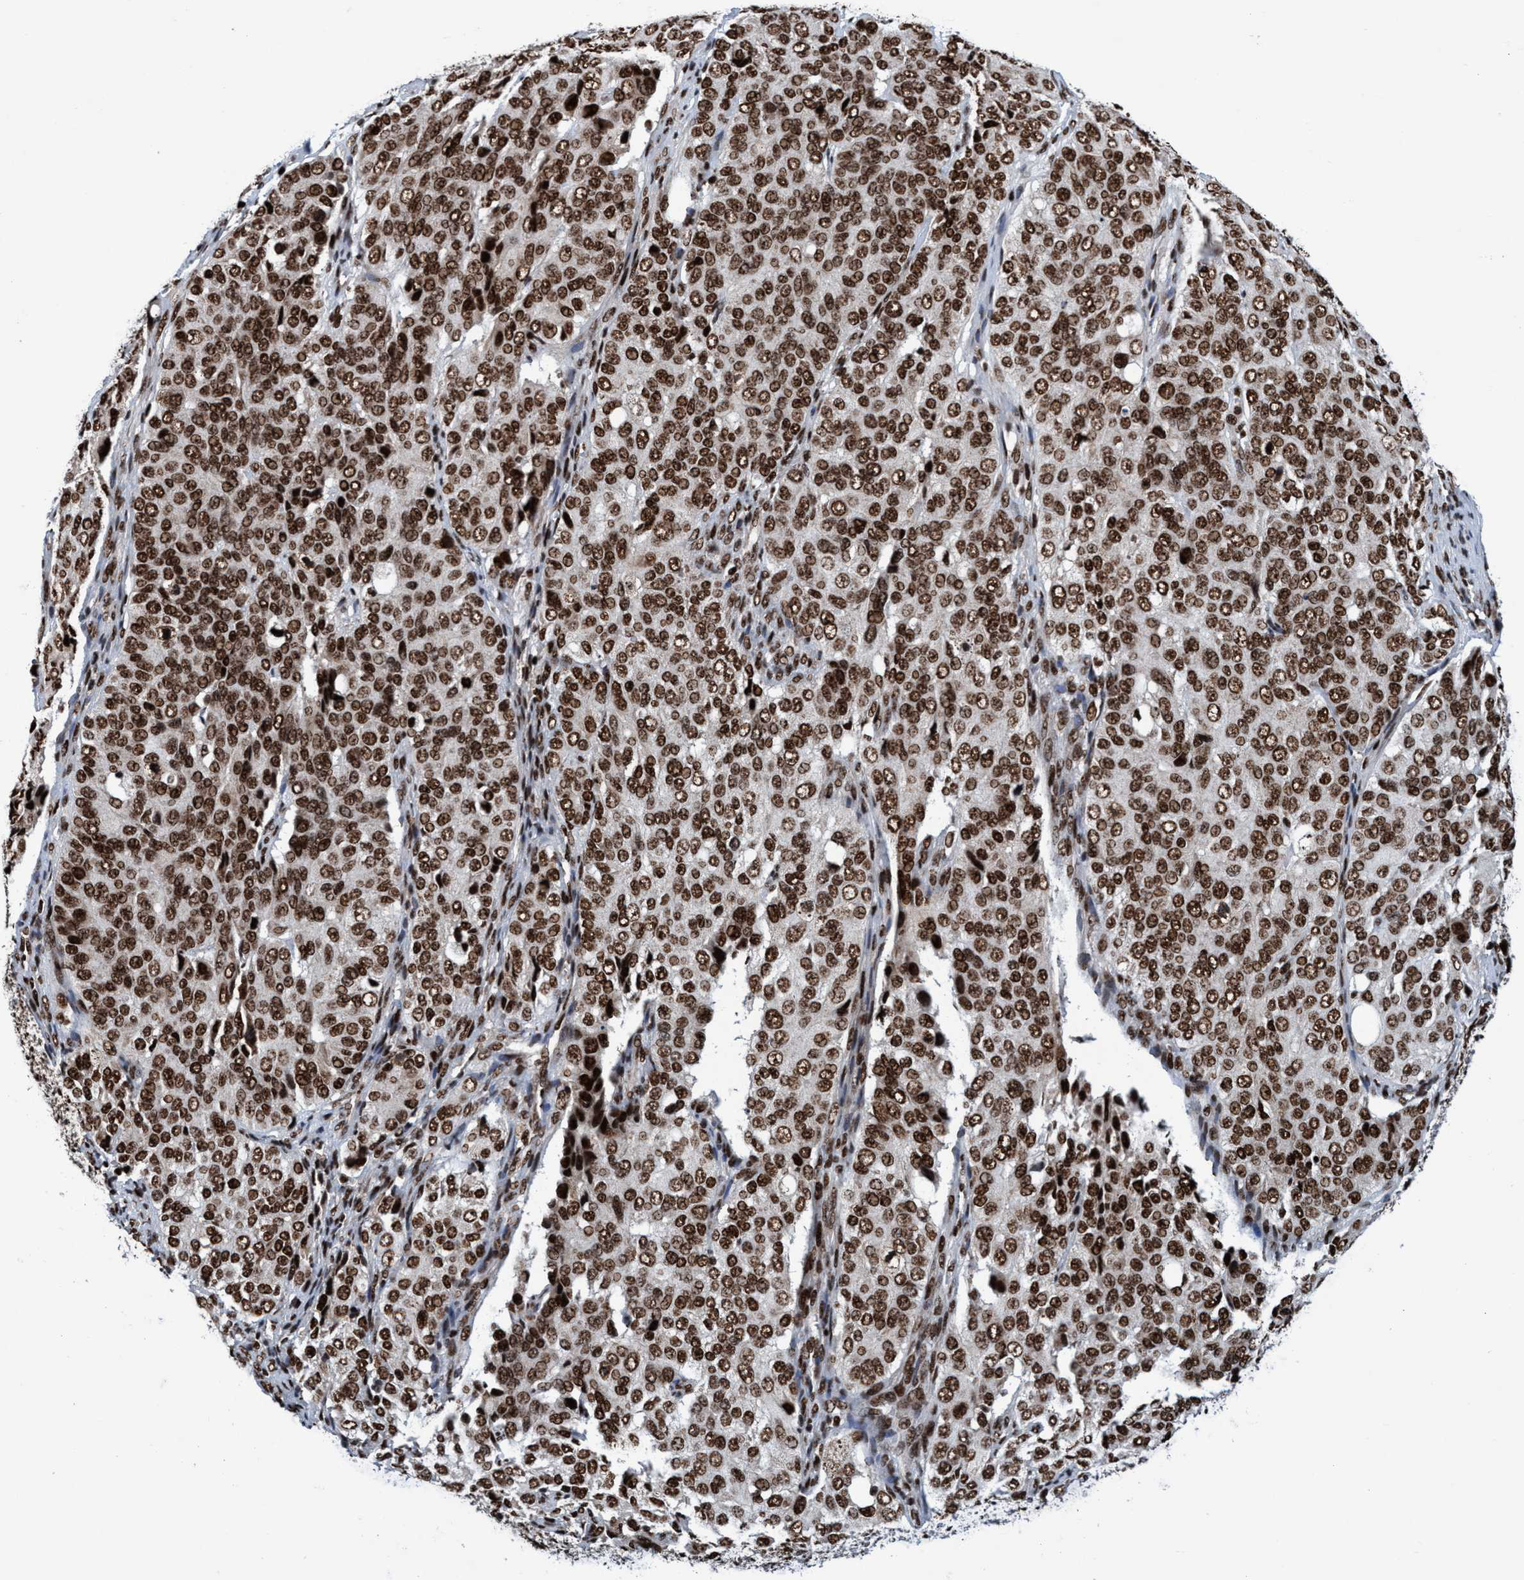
{"staining": {"intensity": "strong", "quantity": ">75%", "location": "nuclear"}, "tissue": "ovarian cancer", "cell_type": "Tumor cells", "image_type": "cancer", "snomed": [{"axis": "morphology", "description": "Carcinoma, endometroid"}, {"axis": "topography", "description": "Ovary"}], "caption": "An immunohistochemistry (IHC) micrograph of neoplastic tissue is shown. Protein staining in brown highlights strong nuclear positivity in ovarian cancer within tumor cells.", "gene": "TOPBP1", "patient": {"sex": "female", "age": 51}}